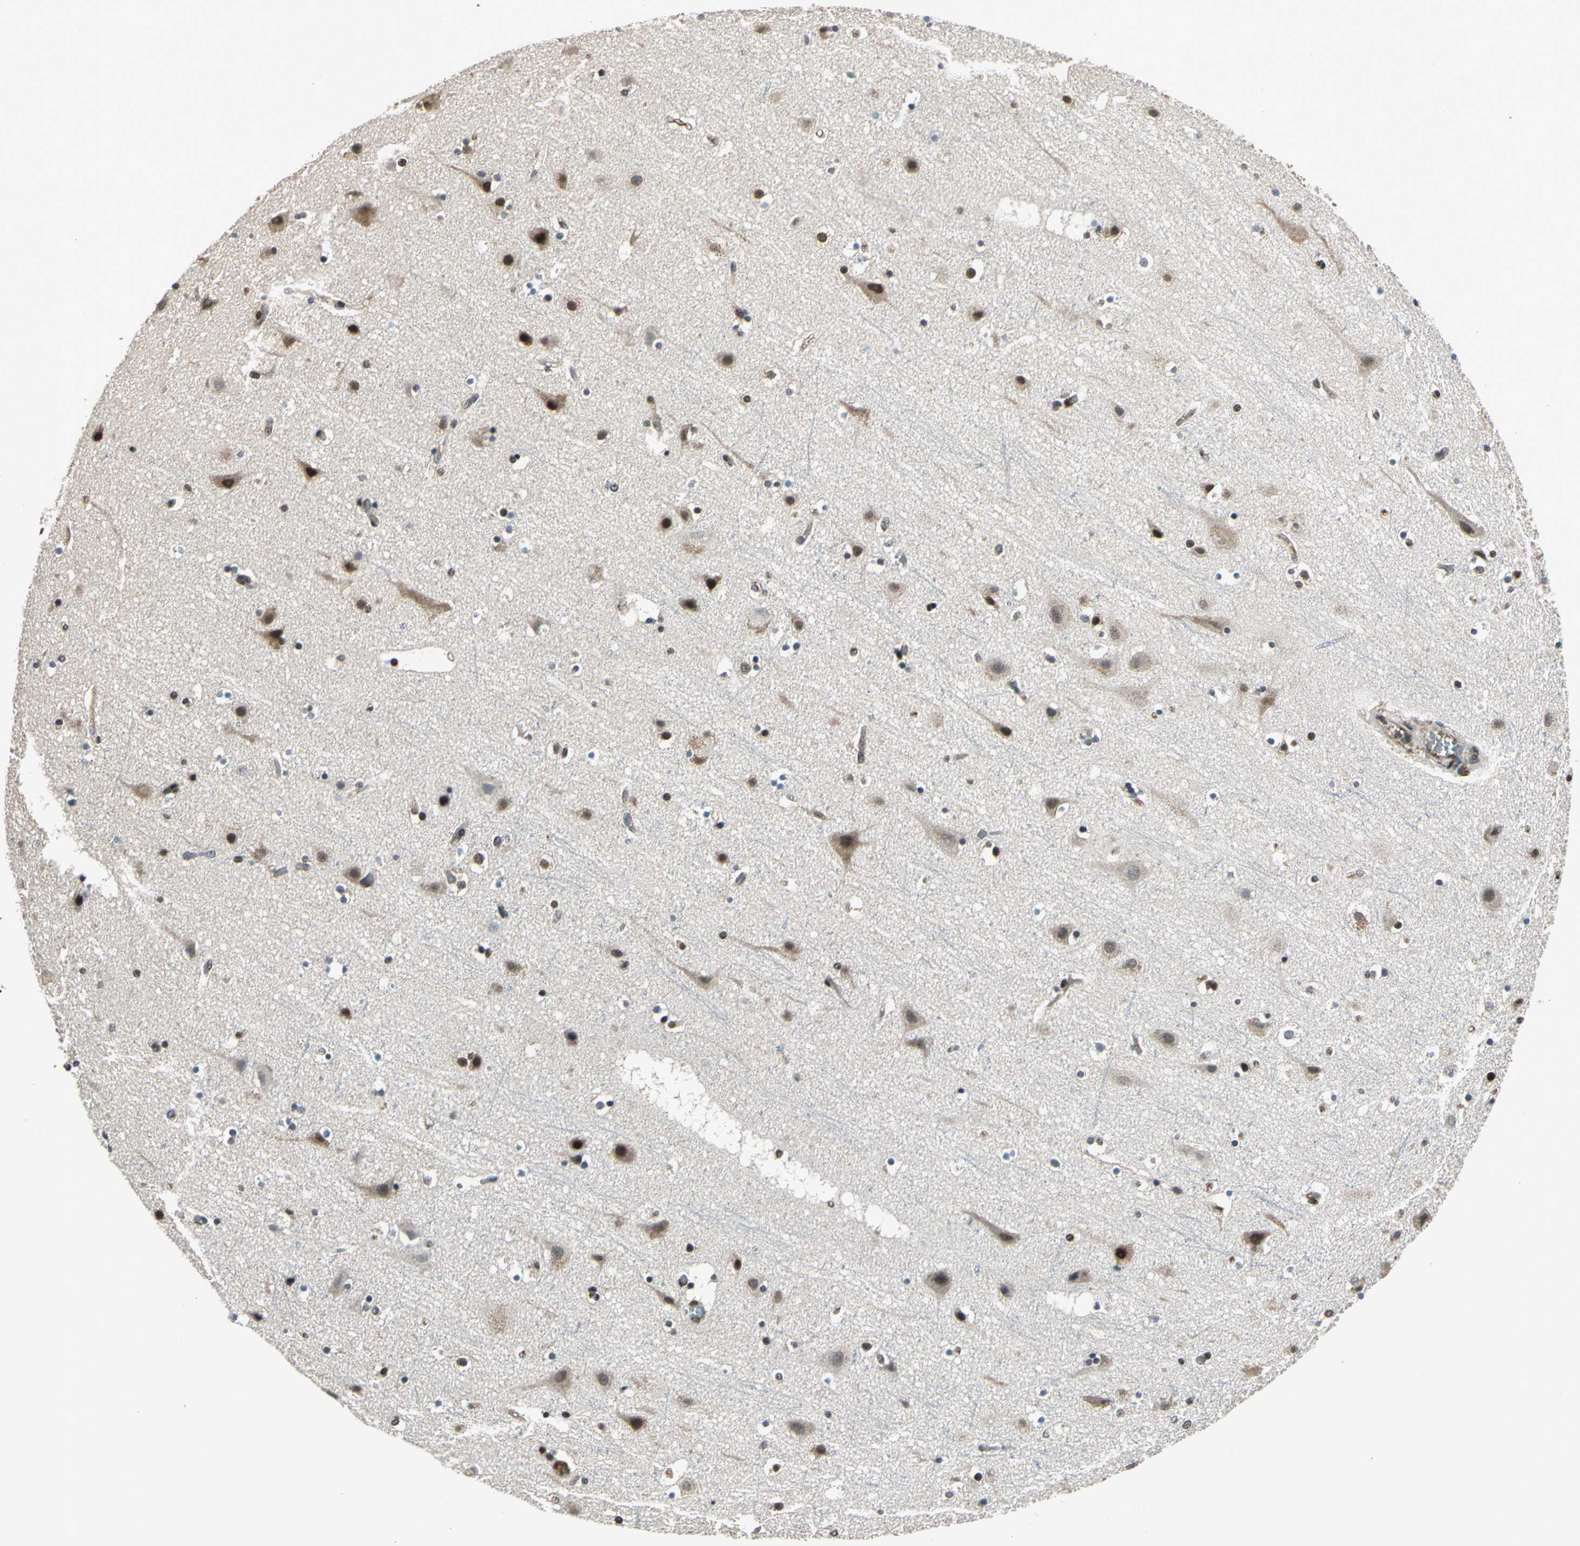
{"staining": {"intensity": "moderate", "quantity": "25%-75%", "location": "cytoplasmic/membranous"}, "tissue": "cerebral cortex", "cell_type": "Endothelial cells", "image_type": "normal", "snomed": [{"axis": "morphology", "description": "Normal tissue, NOS"}, {"axis": "topography", "description": "Cerebral cortex"}], "caption": "Protein staining of normal cerebral cortex shows moderate cytoplasmic/membranous expression in about 25%-75% of endothelial cells.", "gene": "NR2C2", "patient": {"sex": "male", "age": 45}}